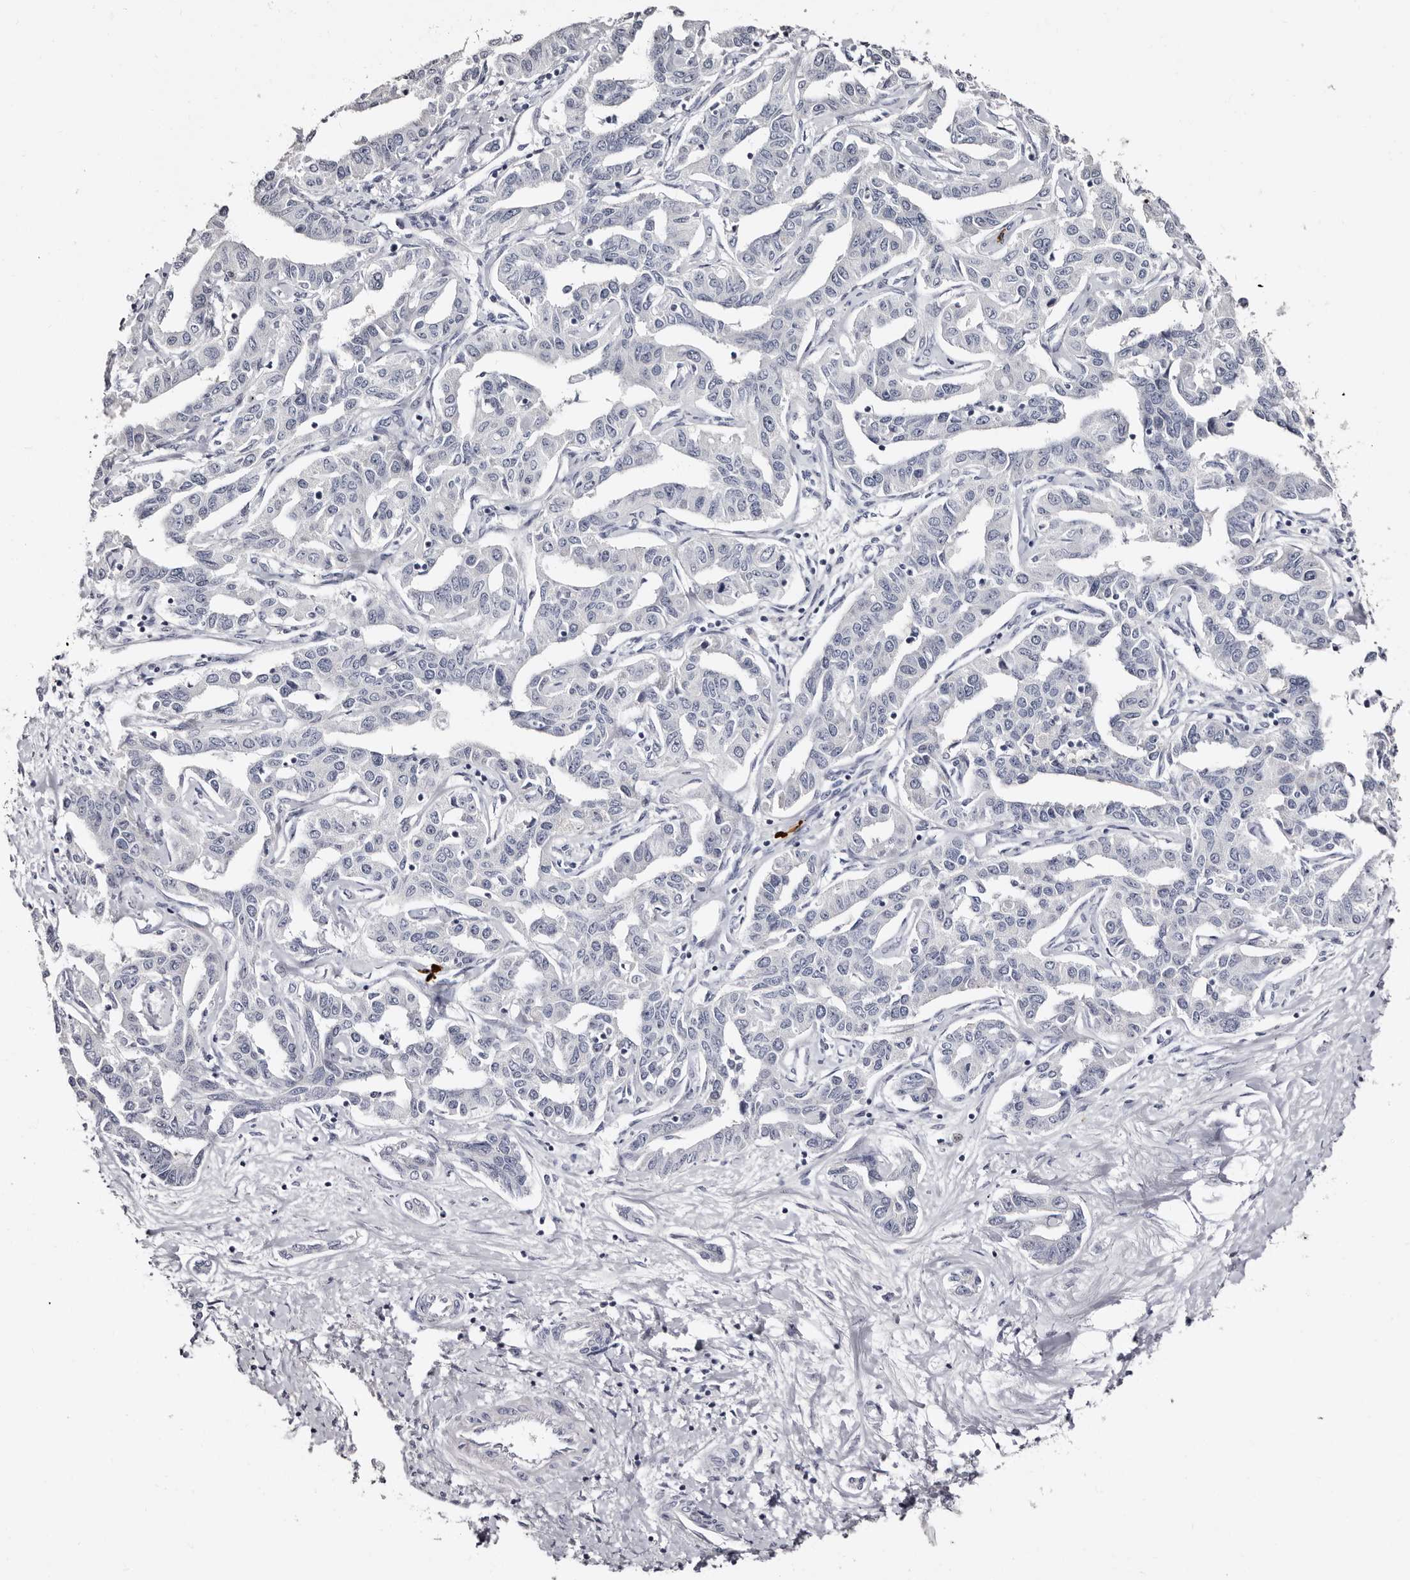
{"staining": {"intensity": "negative", "quantity": "none", "location": "none"}, "tissue": "liver cancer", "cell_type": "Tumor cells", "image_type": "cancer", "snomed": [{"axis": "morphology", "description": "Cholangiocarcinoma"}, {"axis": "topography", "description": "Liver"}], "caption": "Immunohistochemistry image of neoplastic tissue: human cholangiocarcinoma (liver) stained with DAB (3,3'-diaminobenzidine) exhibits no significant protein positivity in tumor cells.", "gene": "TBC1D22B", "patient": {"sex": "male", "age": 59}}